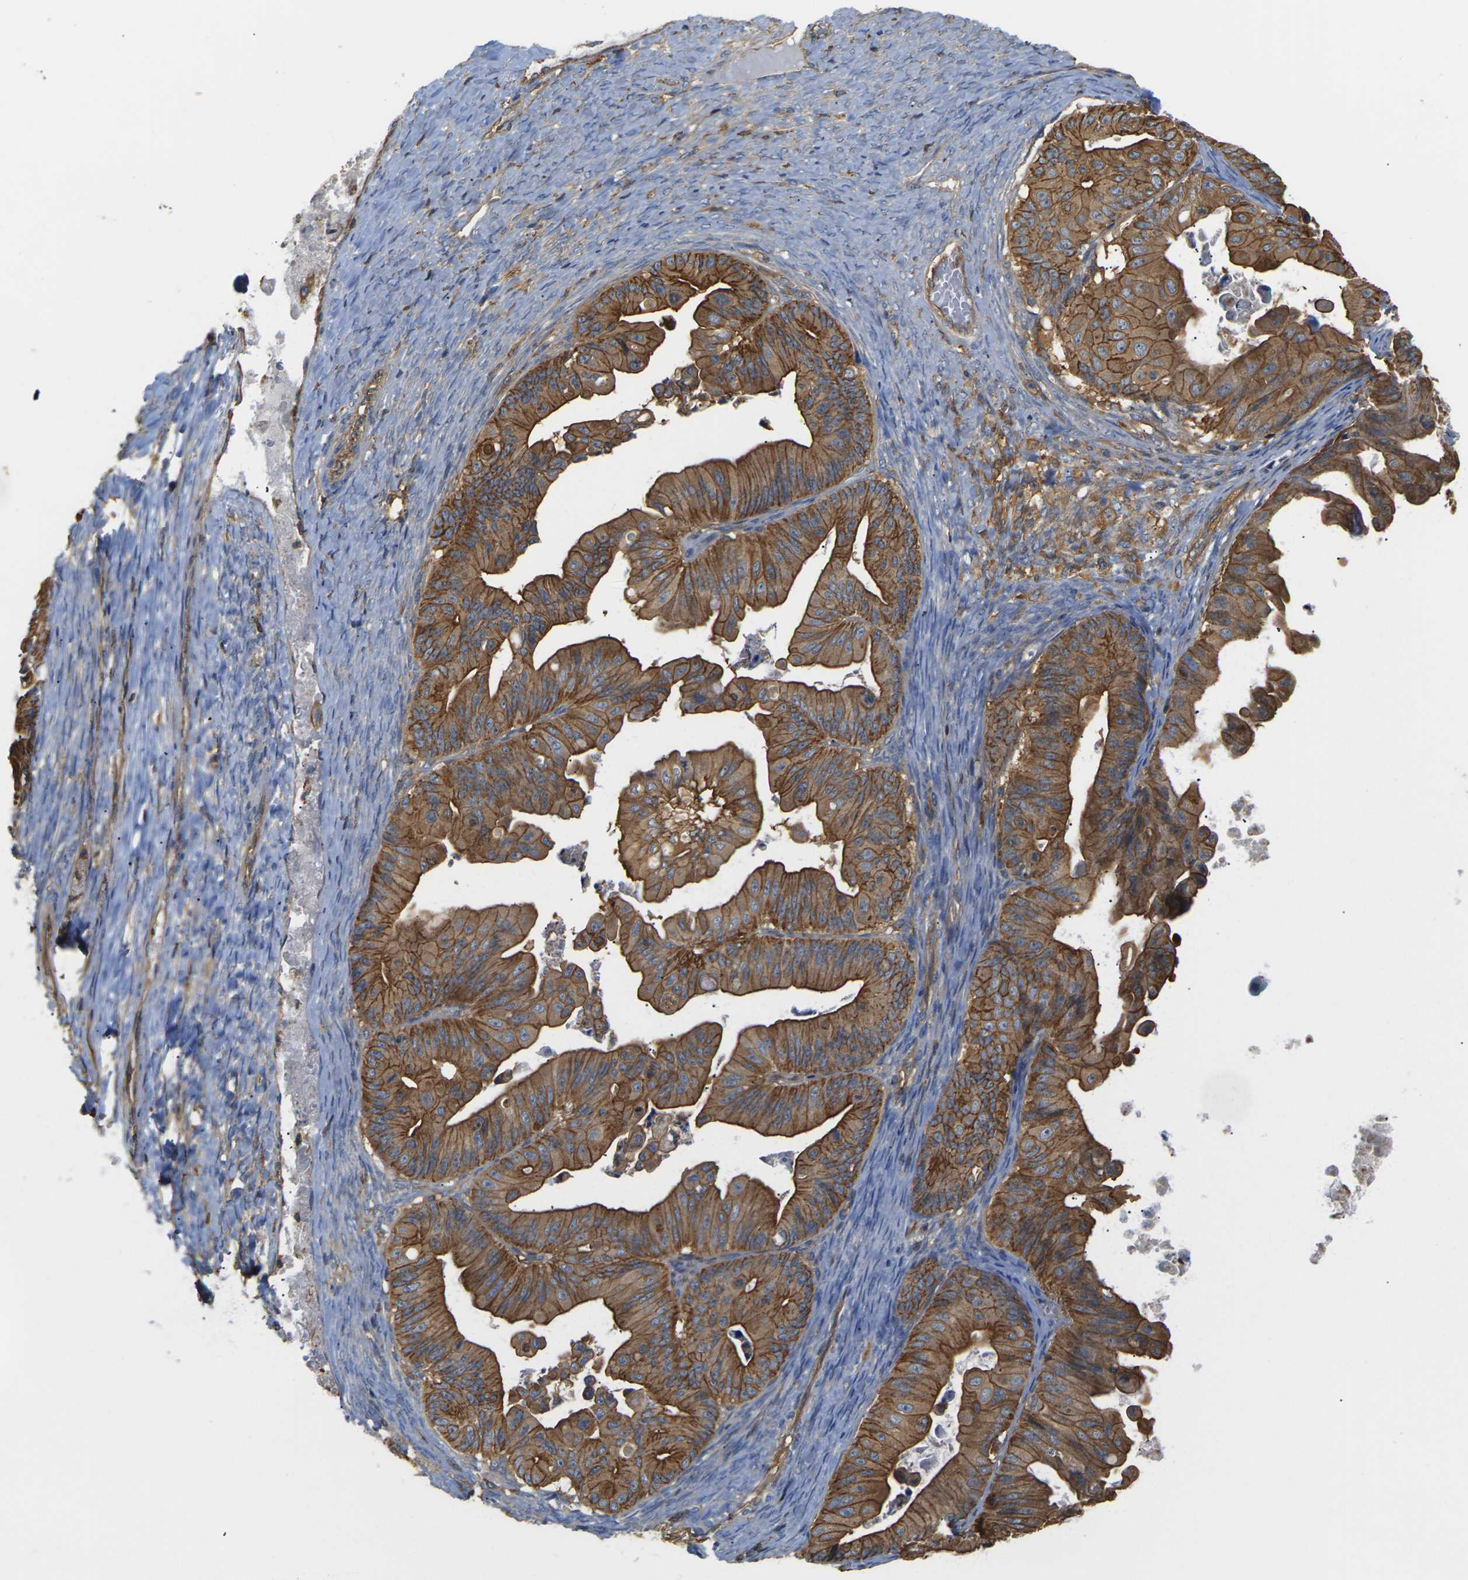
{"staining": {"intensity": "strong", "quantity": ">75%", "location": "cytoplasmic/membranous"}, "tissue": "ovarian cancer", "cell_type": "Tumor cells", "image_type": "cancer", "snomed": [{"axis": "morphology", "description": "Cystadenocarcinoma, mucinous, NOS"}, {"axis": "topography", "description": "Ovary"}], "caption": "The micrograph reveals staining of ovarian mucinous cystadenocarcinoma, revealing strong cytoplasmic/membranous protein staining (brown color) within tumor cells. The protein of interest is stained brown, and the nuclei are stained in blue (DAB (3,3'-diaminobenzidine) IHC with brightfield microscopy, high magnification).", "gene": "IQGAP1", "patient": {"sex": "female", "age": 37}}